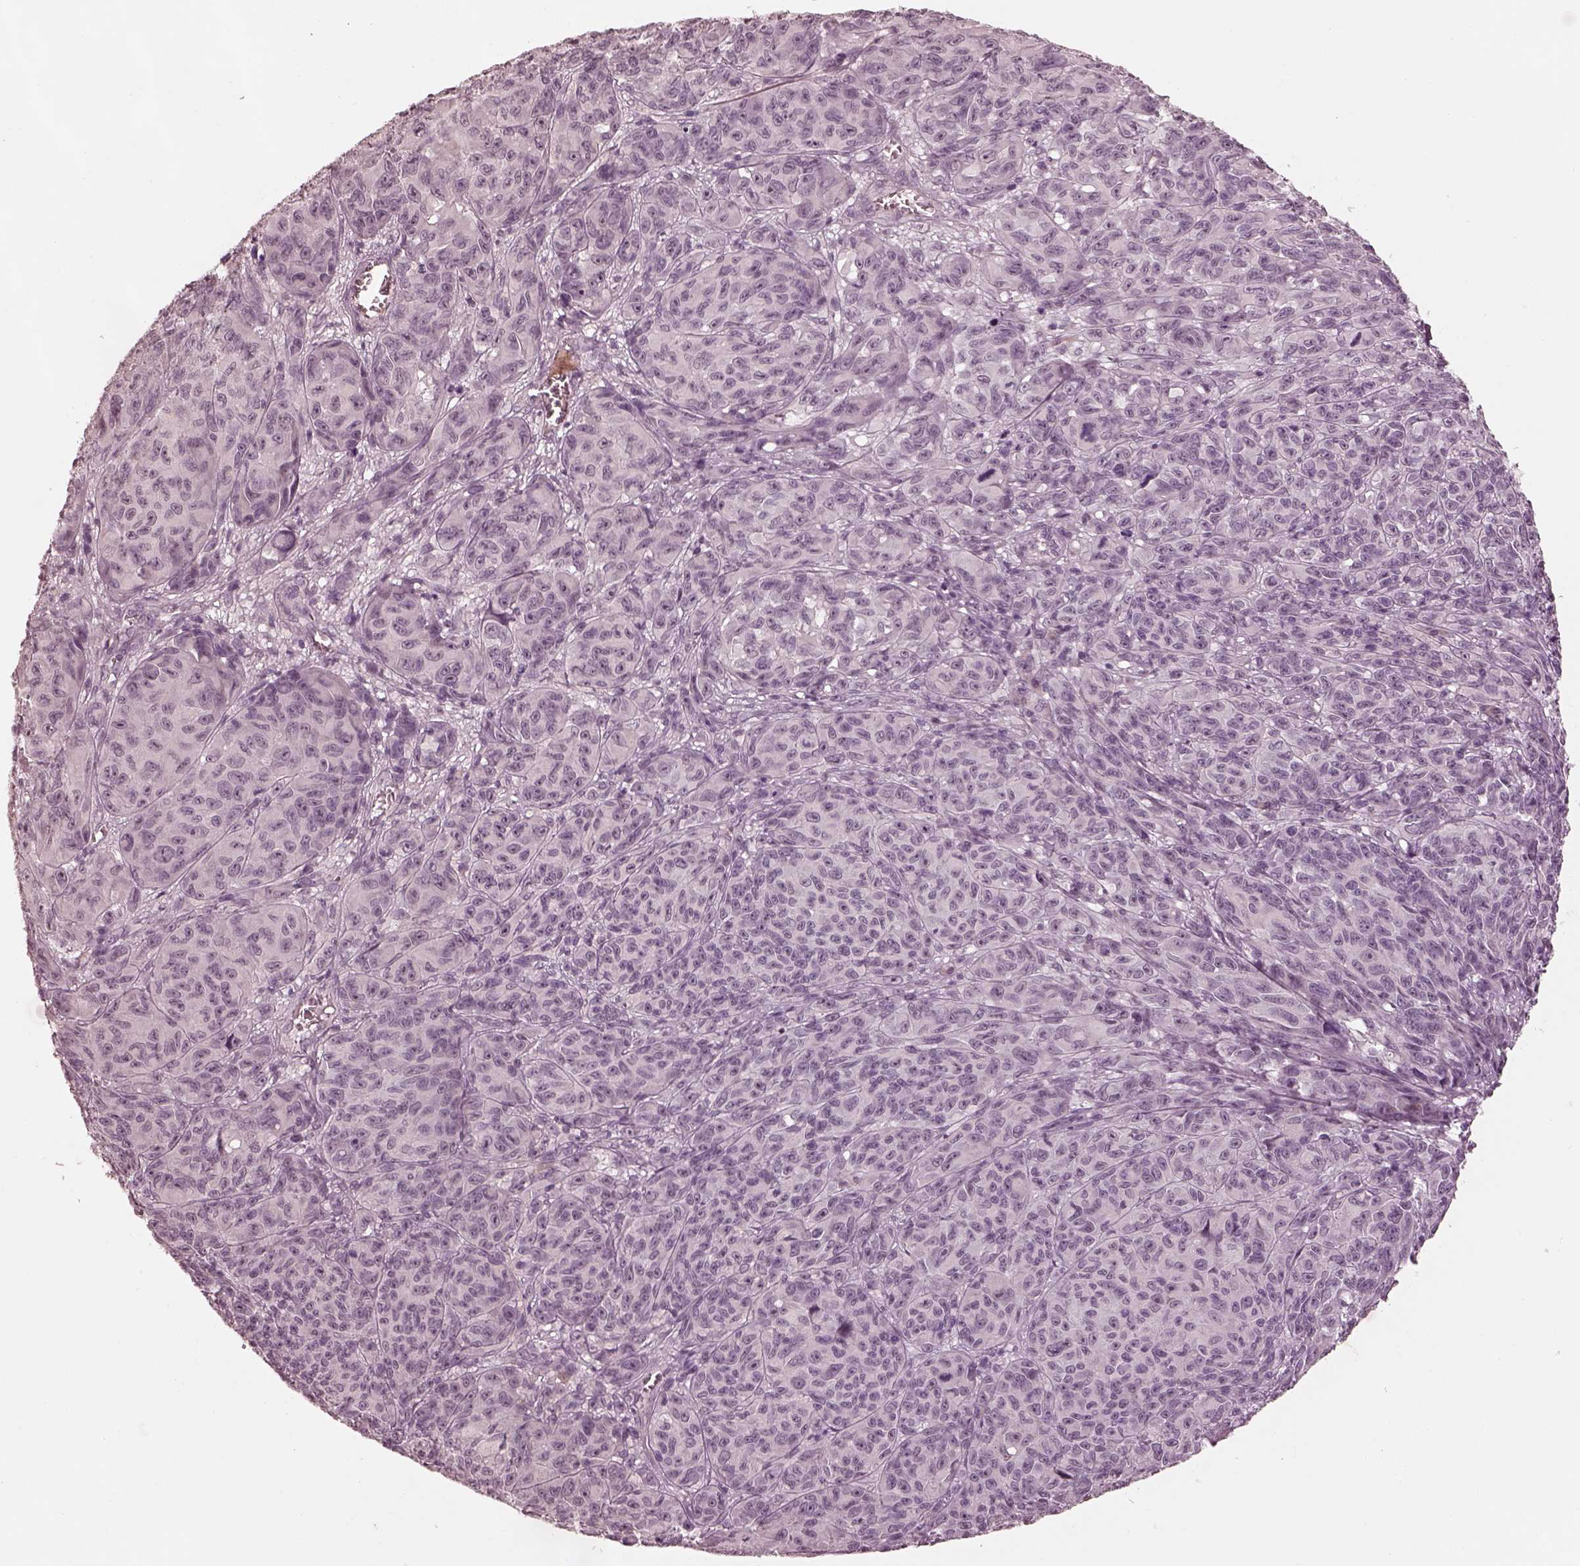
{"staining": {"intensity": "negative", "quantity": "none", "location": "none"}, "tissue": "melanoma", "cell_type": "Tumor cells", "image_type": "cancer", "snomed": [{"axis": "morphology", "description": "Malignant melanoma, NOS"}, {"axis": "topography", "description": "Vulva, labia, clitoris and Bartholin´s gland, NO"}], "caption": "There is no significant staining in tumor cells of melanoma.", "gene": "KCNA2", "patient": {"sex": "female", "age": 75}}